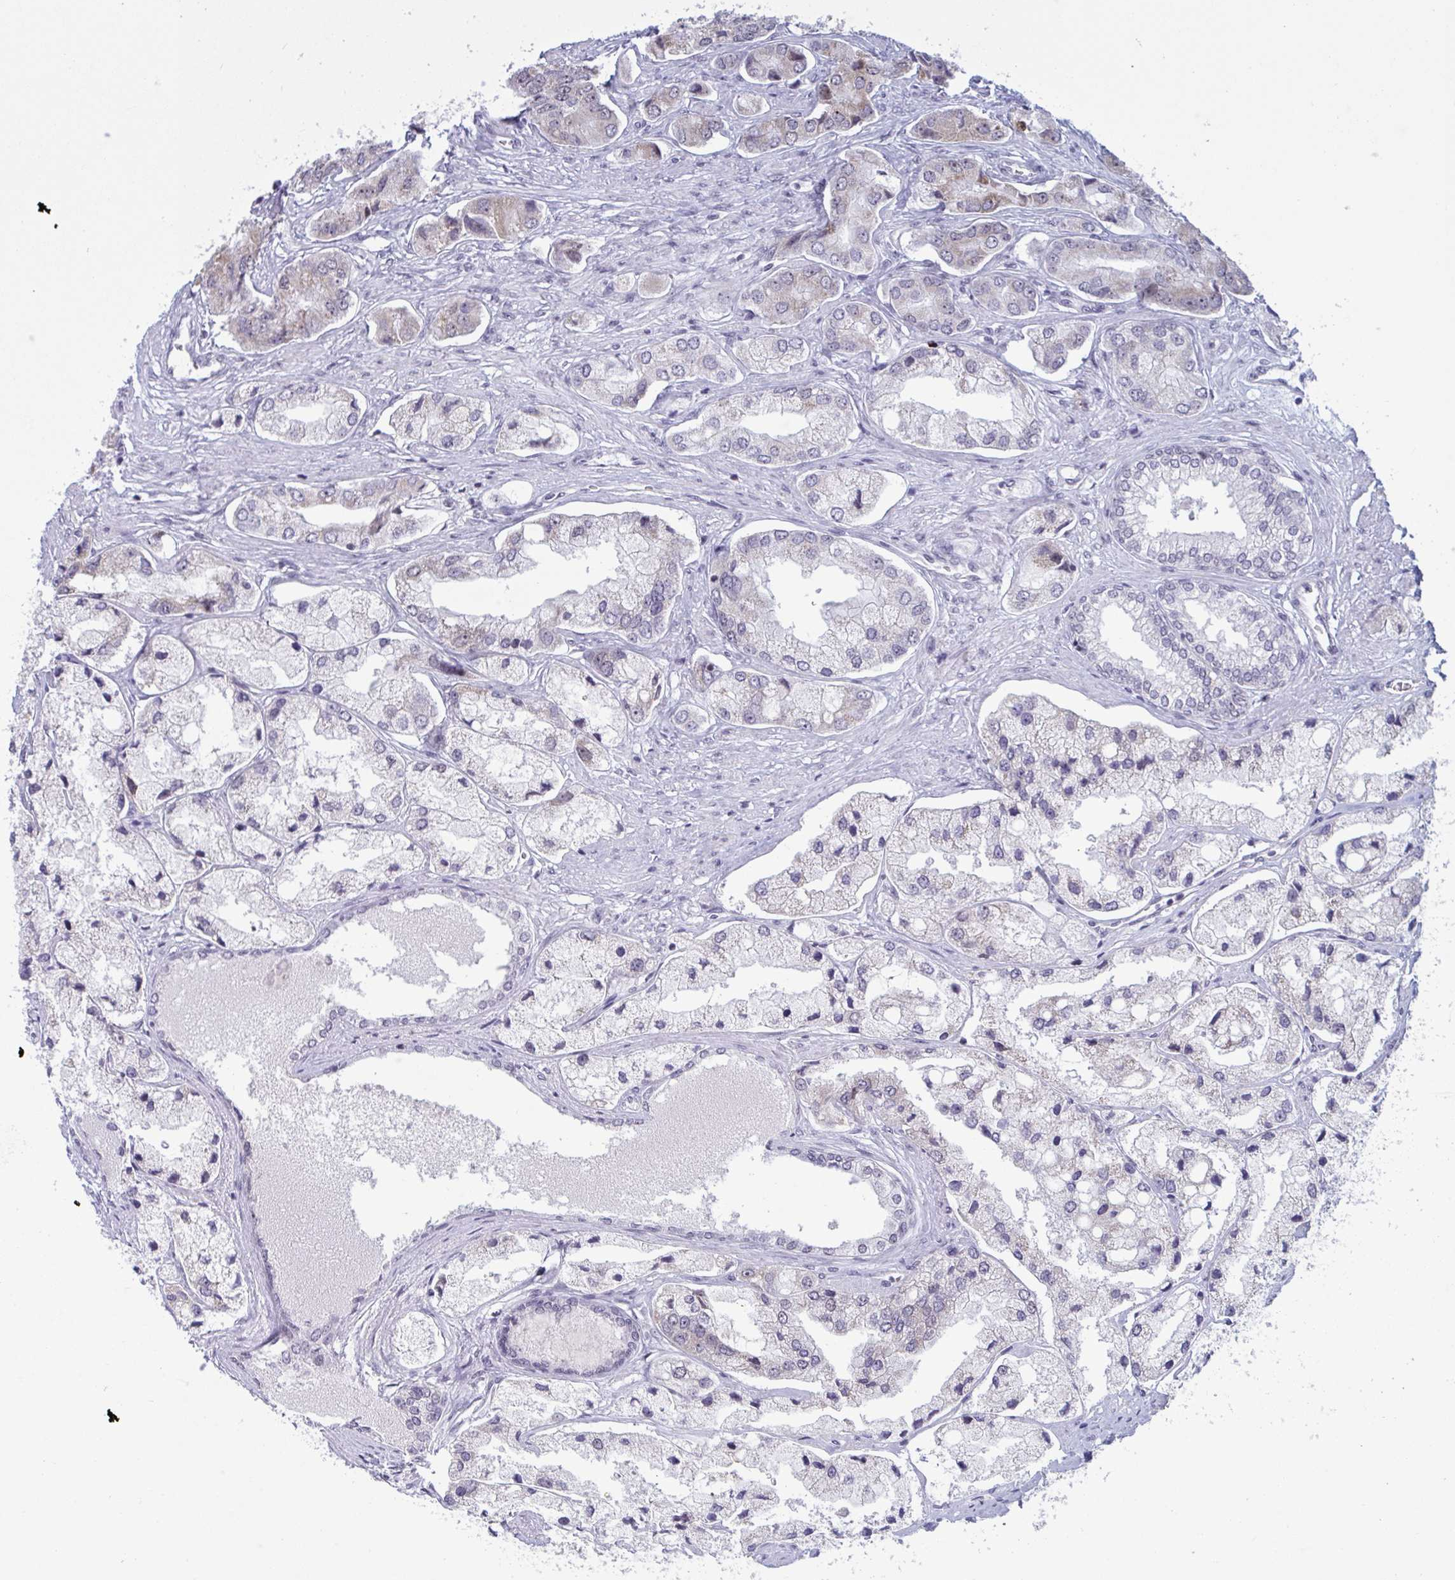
{"staining": {"intensity": "weak", "quantity": "<25%", "location": "cytoplasmic/membranous"}, "tissue": "prostate cancer", "cell_type": "Tumor cells", "image_type": "cancer", "snomed": [{"axis": "morphology", "description": "Adenocarcinoma, Low grade"}, {"axis": "topography", "description": "Prostate"}], "caption": "This micrograph is of prostate low-grade adenocarcinoma stained with IHC to label a protein in brown with the nuclei are counter-stained blue. There is no expression in tumor cells.", "gene": "TGM6", "patient": {"sex": "male", "age": 69}}